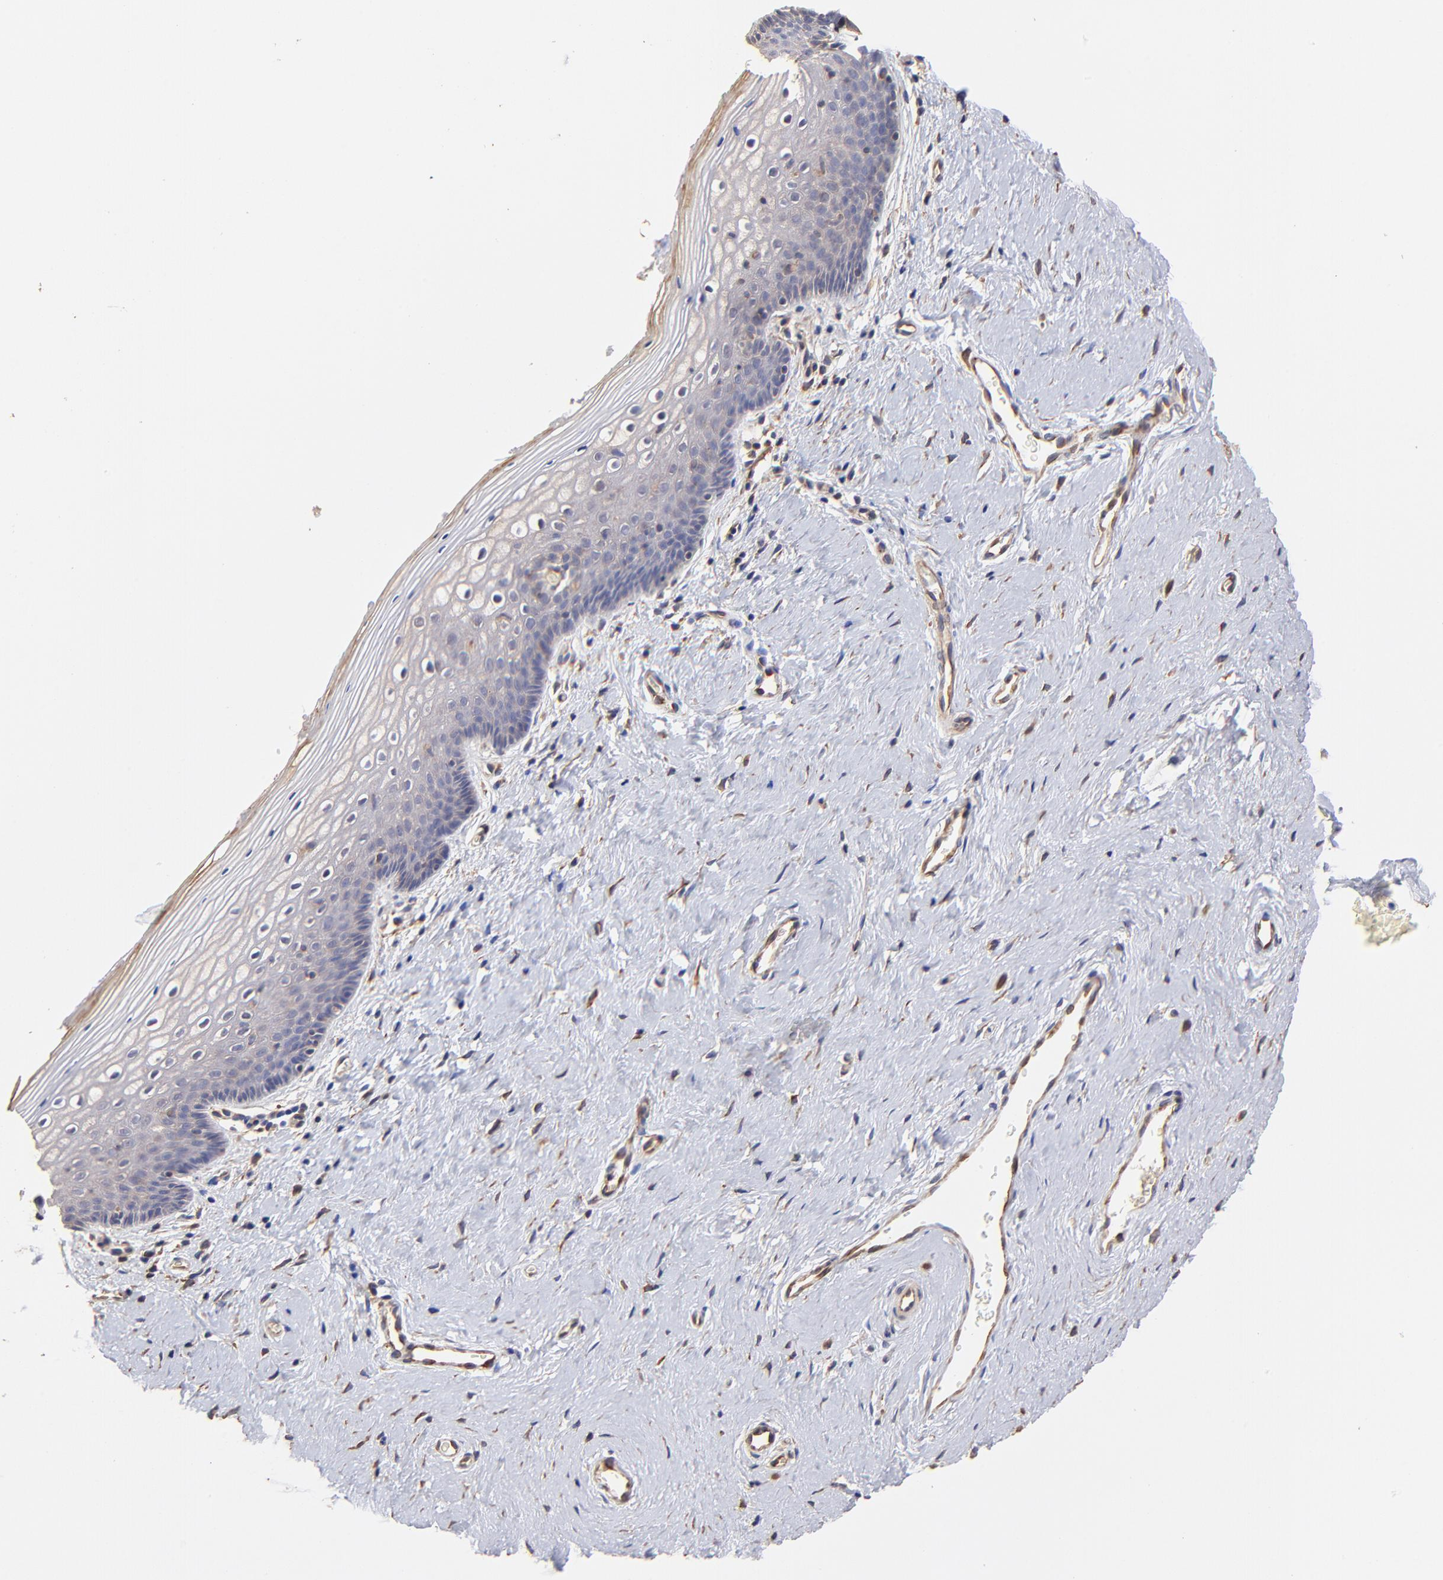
{"staining": {"intensity": "weak", "quantity": "25%-75%", "location": "cytoplasmic/membranous"}, "tissue": "vagina", "cell_type": "Squamous epithelial cells", "image_type": "normal", "snomed": [{"axis": "morphology", "description": "Normal tissue, NOS"}, {"axis": "topography", "description": "Vagina"}], "caption": "DAB (3,3'-diaminobenzidine) immunohistochemical staining of benign human vagina exhibits weak cytoplasmic/membranous protein expression in about 25%-75% of squamous epithelial cells. The protein of interest is stained brown, and the nuclei are stained in blue (DAB IHC with brightfield microscopy, high magnification).", "gene": "TNFAIP3", "patient": {"sex": "female", "age": 46}}